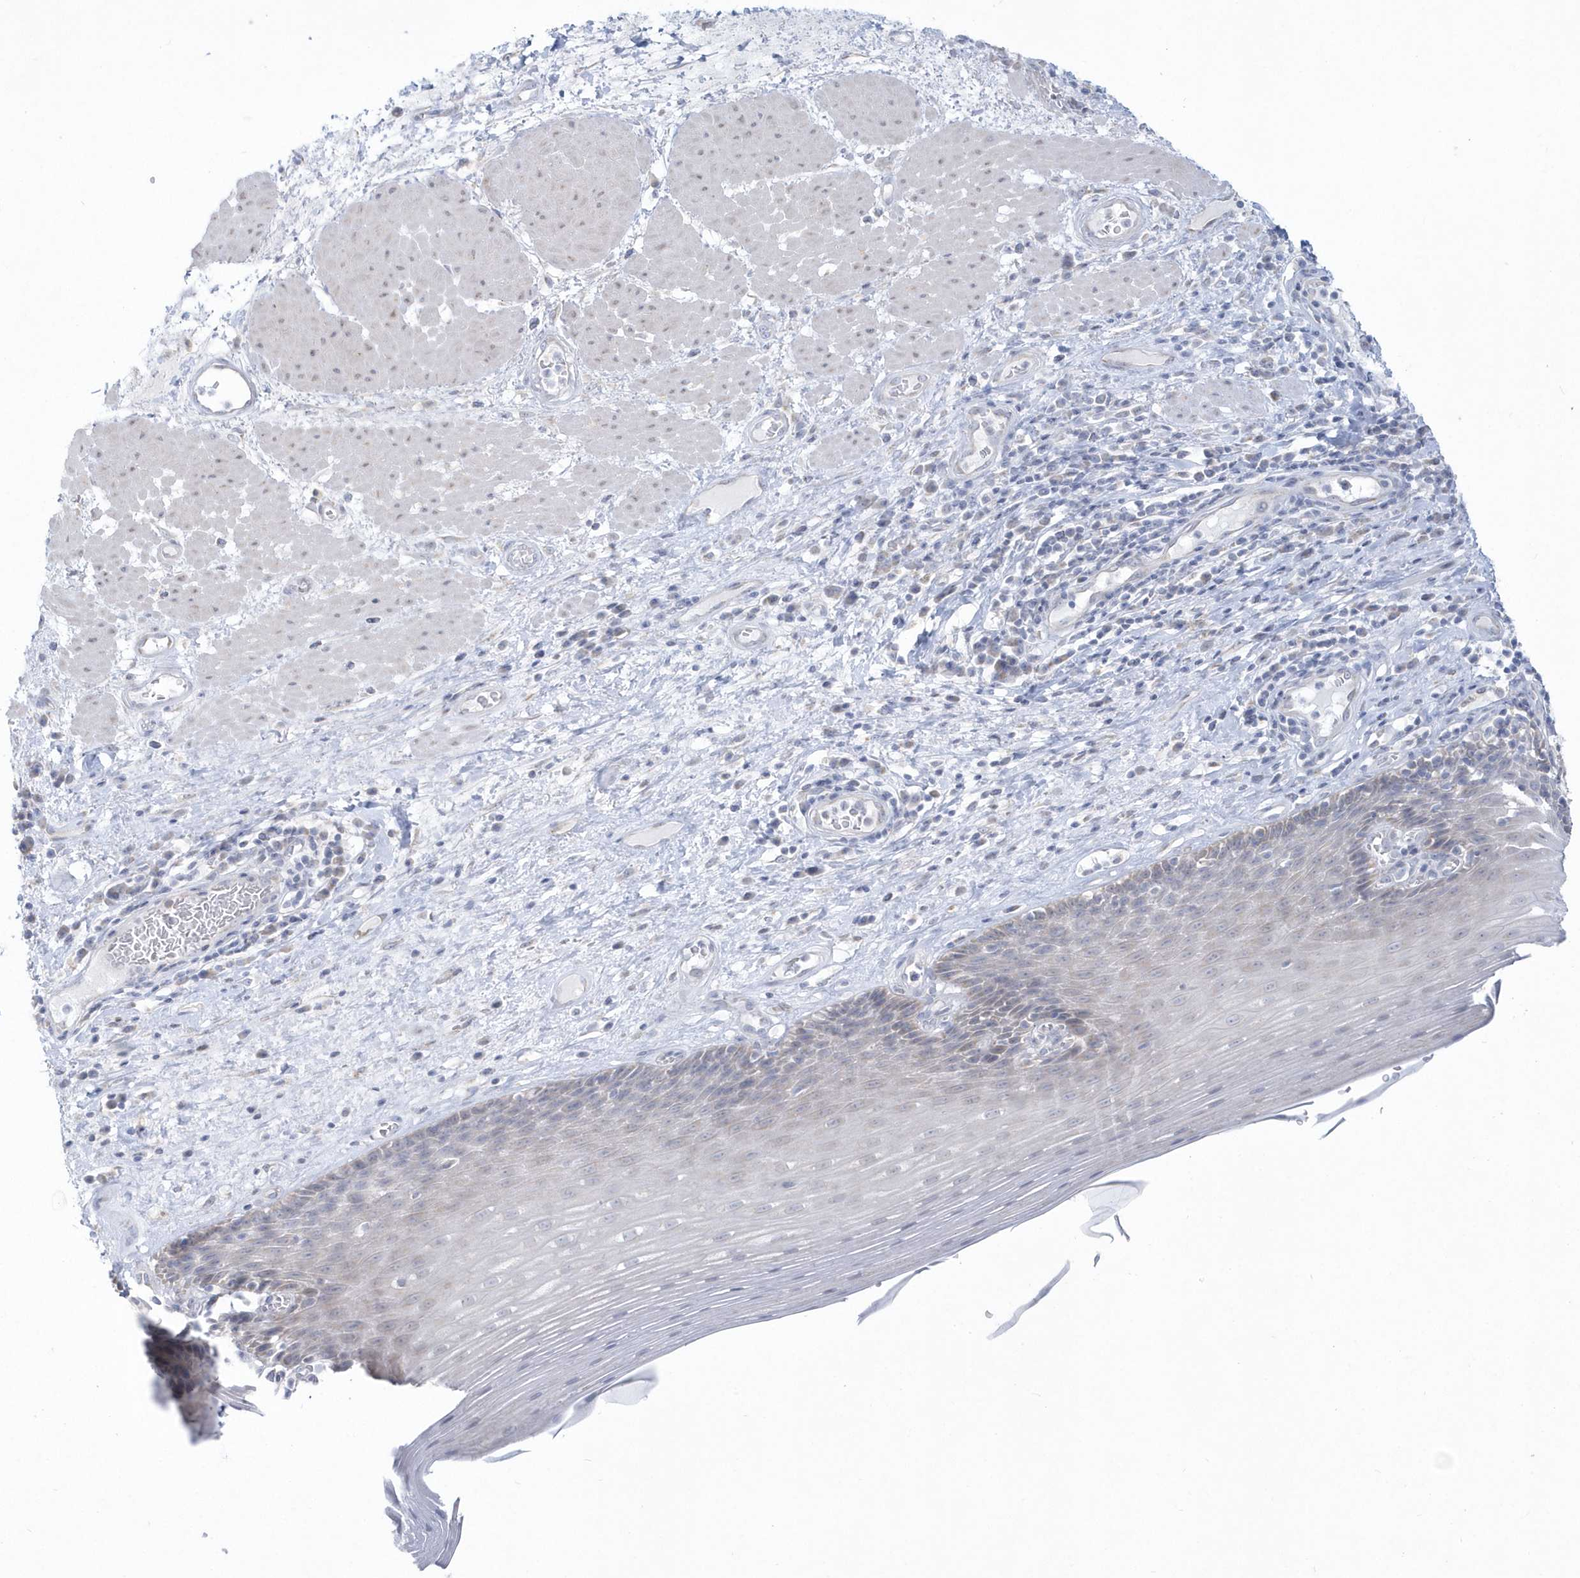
{"staining": {"intensity": "weak", "quantity": "<25%", "location": "cytoplasmic/membranous"}, "tissue": "esophagus", "cell_type": "Squamous epithelial cells", "image_type": "normal", "snomed": [{"axis": "morphology", "description": "Normal tissue, NOS"}, {"axis": "topography", "description": "Esophagus"}], "caption": "High power microscopy photomicrograph of an IHC image of normal esophagus, revealing no significant staining in squamous epithelial cells. (DAB (3,3'-diaminobenzidine) immunohistochemistry with hematoxylin counter stain).", "gene": "PCBD1", "patient": {"sex": "male", "age": 62}}